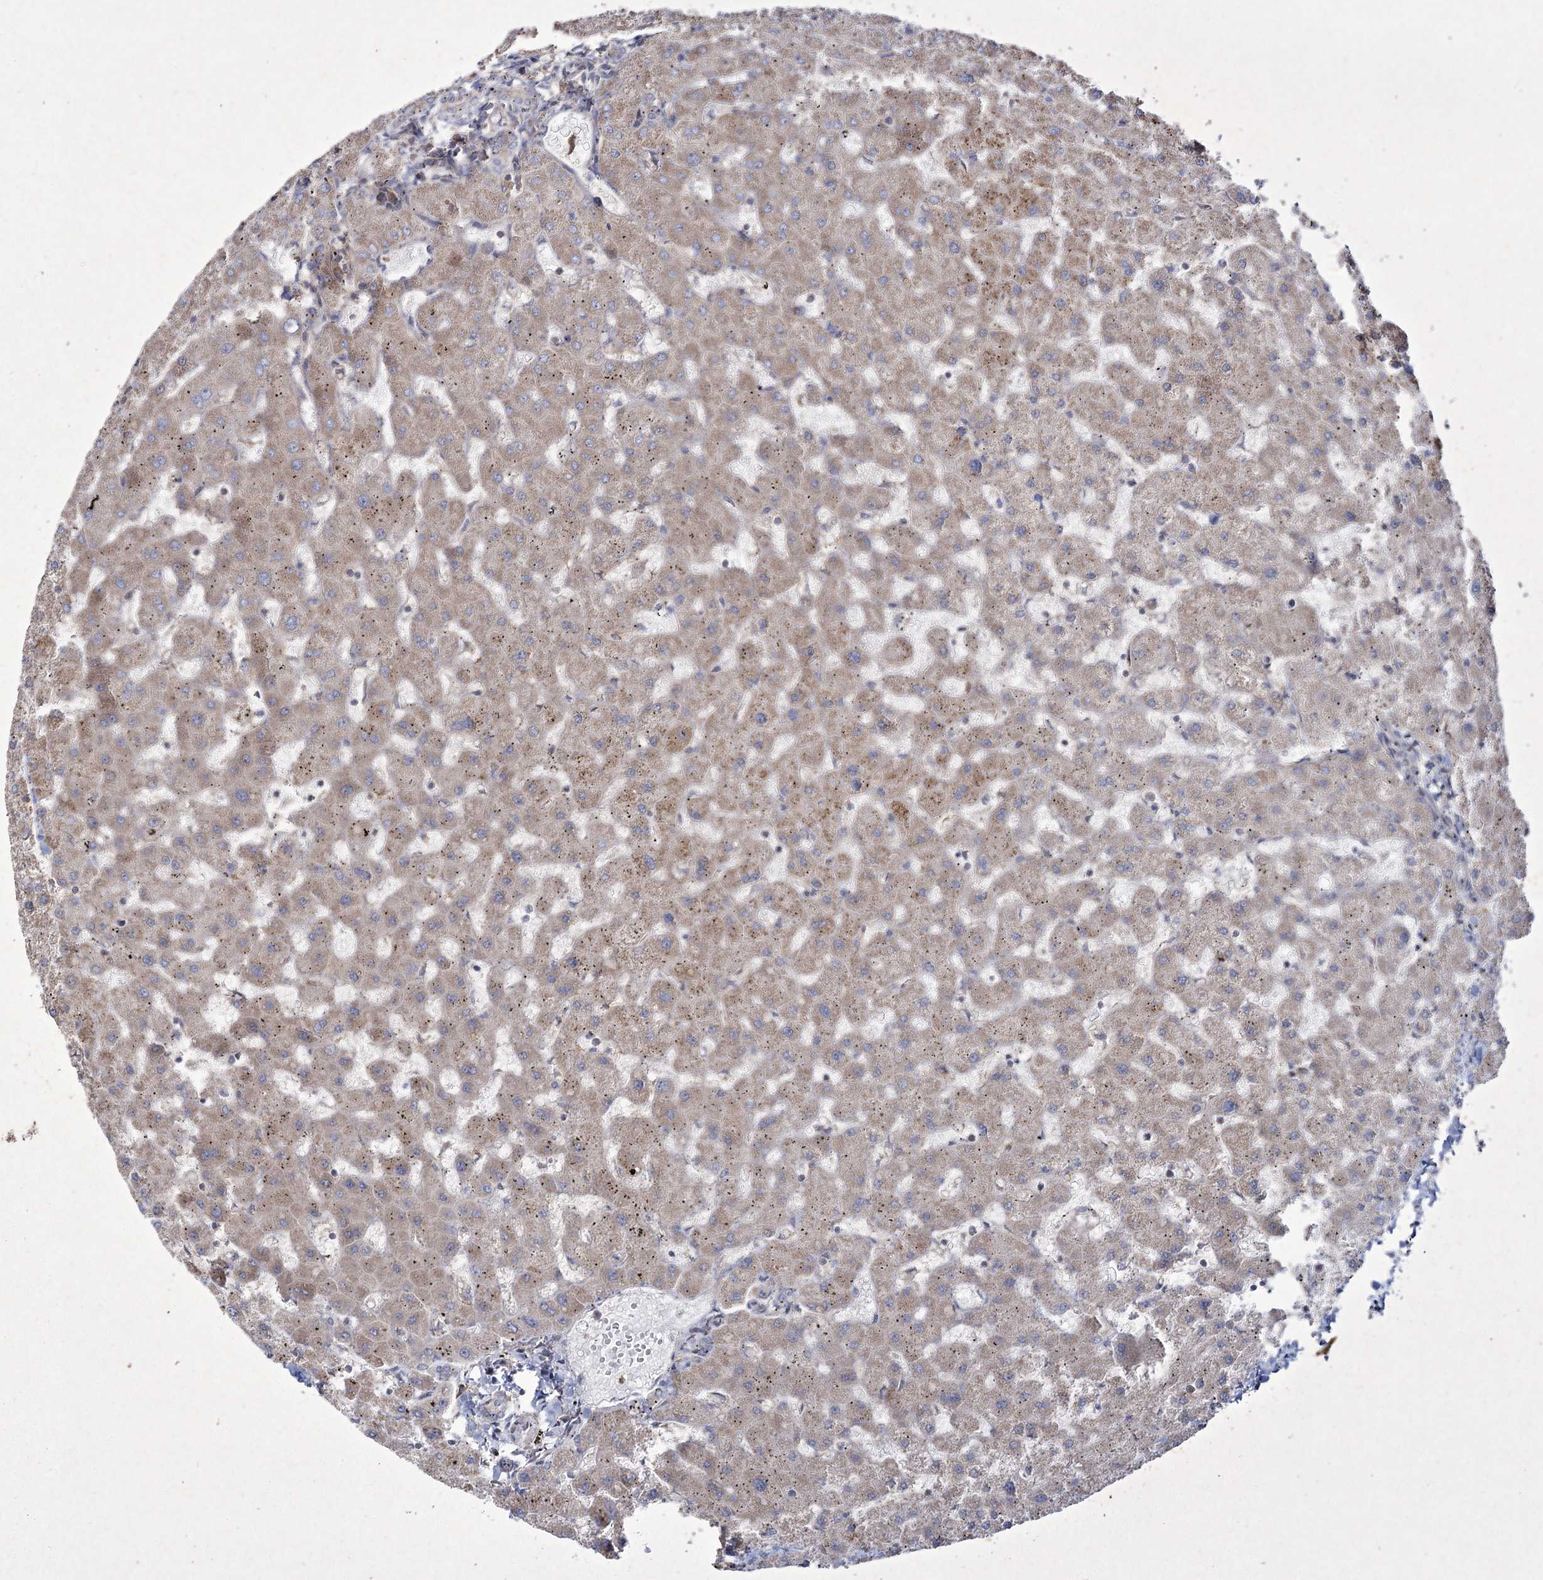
{"staining": {"intensity": "weak", "quantity": "25%-75%", "location": "cytoplasmic/membranous"}, "tissue": "liver", "cell_type": "Cholangiocytes", "image_type": "normal", "snomed": [{"axis": "morphology", "description": "Normal tissue, NOS"}, {"axis": "topography", "description": "Liver"}], "caption": "Cholangiocytes show low levels of weak cytoplasmic/membranous positivity in approximately 25%-75% of cells in unremarkable human liver.", "gene": "SH3TC1", "patient": {"sex": "female", "age": 63}}